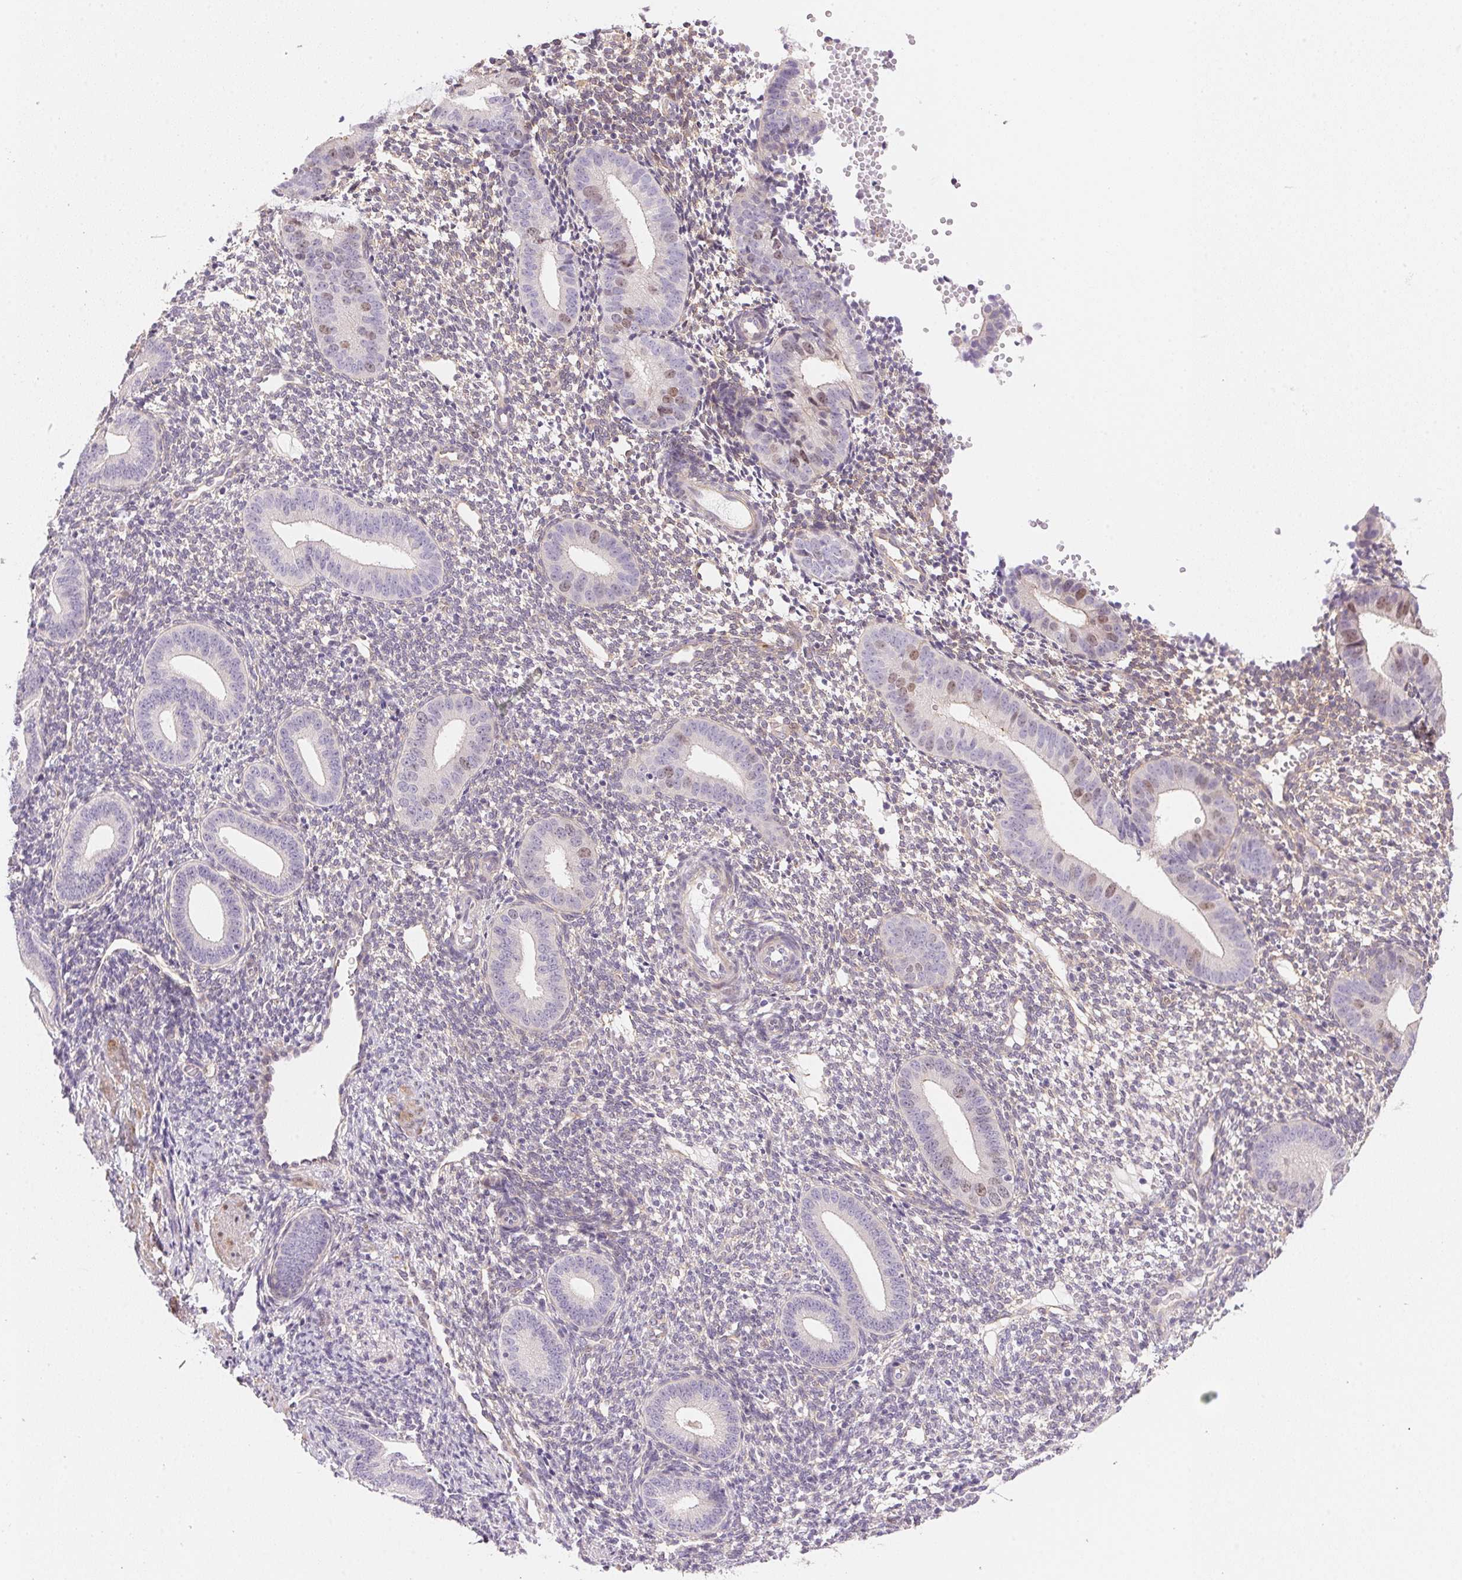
{"staining": {"intensity": "negative", "quantity": "none", "location": "none"}, "tissue": "endometrium", "cell_type": "Cells in endometrial stroma", "image_type": "normal", "snomed": [{"axis": "morphology", "description": "Normal tissue, NOS"}, {"axis": "topography", "description": "Endometrium"}], "caption": "Immunohistochemistry (IHC) image of unremarkable endometrium stained for a protein (brown), which reveals no expression in cells in endometrial stroma.", "gene": "SMTN", "patient": {"sex": "female", "age": 40}}